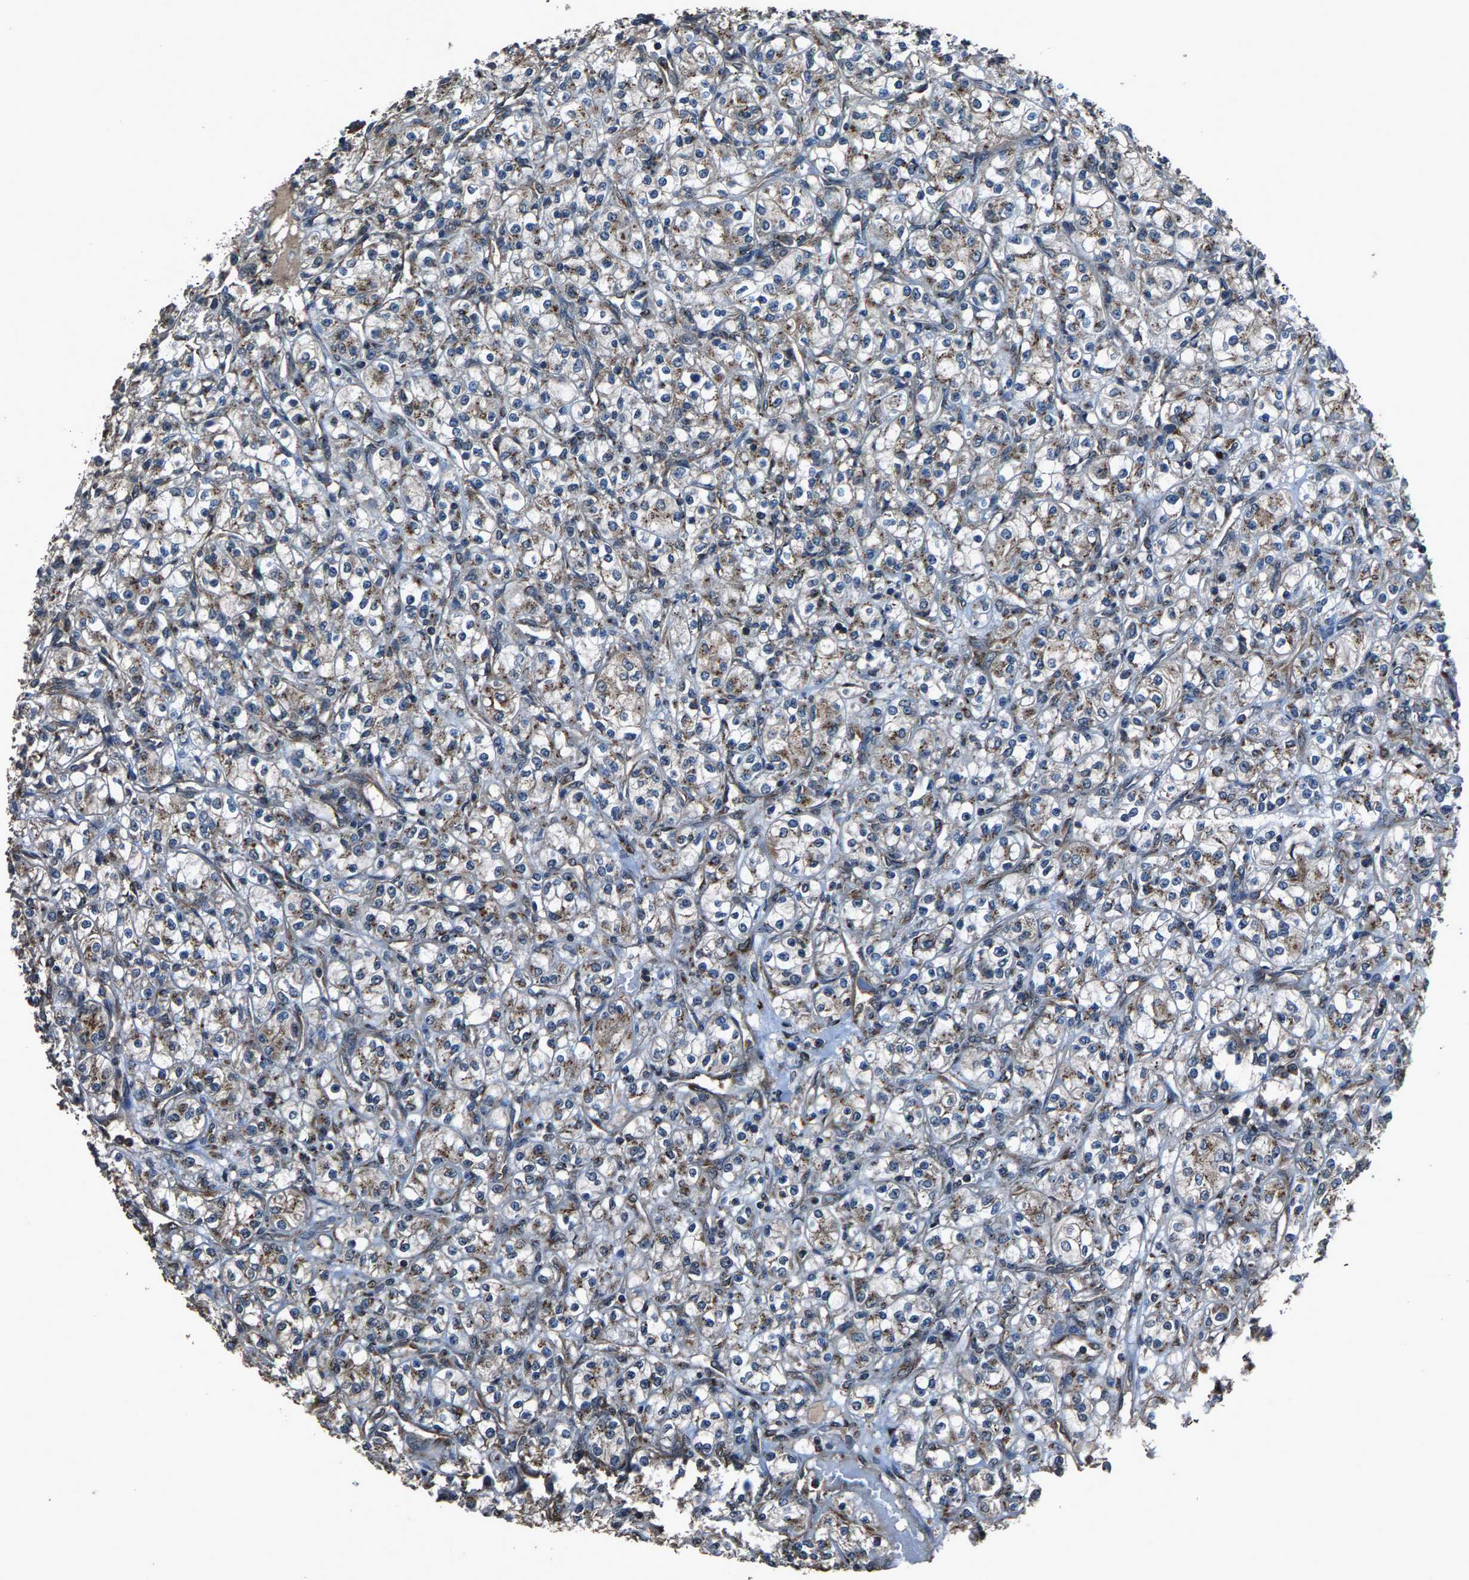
{"staining": {"intensity": "weak", "quantity": "25%-75%", "location": "cytoplasmic/membranous"}, "tissue": "renal cancer", "cell_type": "Tumor cells", "image_type": "cancer", "snomed": [{"axis": "morphology", "description": "Adenocarcinoma, NOS"}, {"axis": "topography", "description": "Kidney"}], "caption": "A brown stain shows weak cytoplasmic/membranous staining of a protein in human renal cancer tumor cells.", "gene": "SLC38A10", "patient": {"sex": "male", "age": 77}}